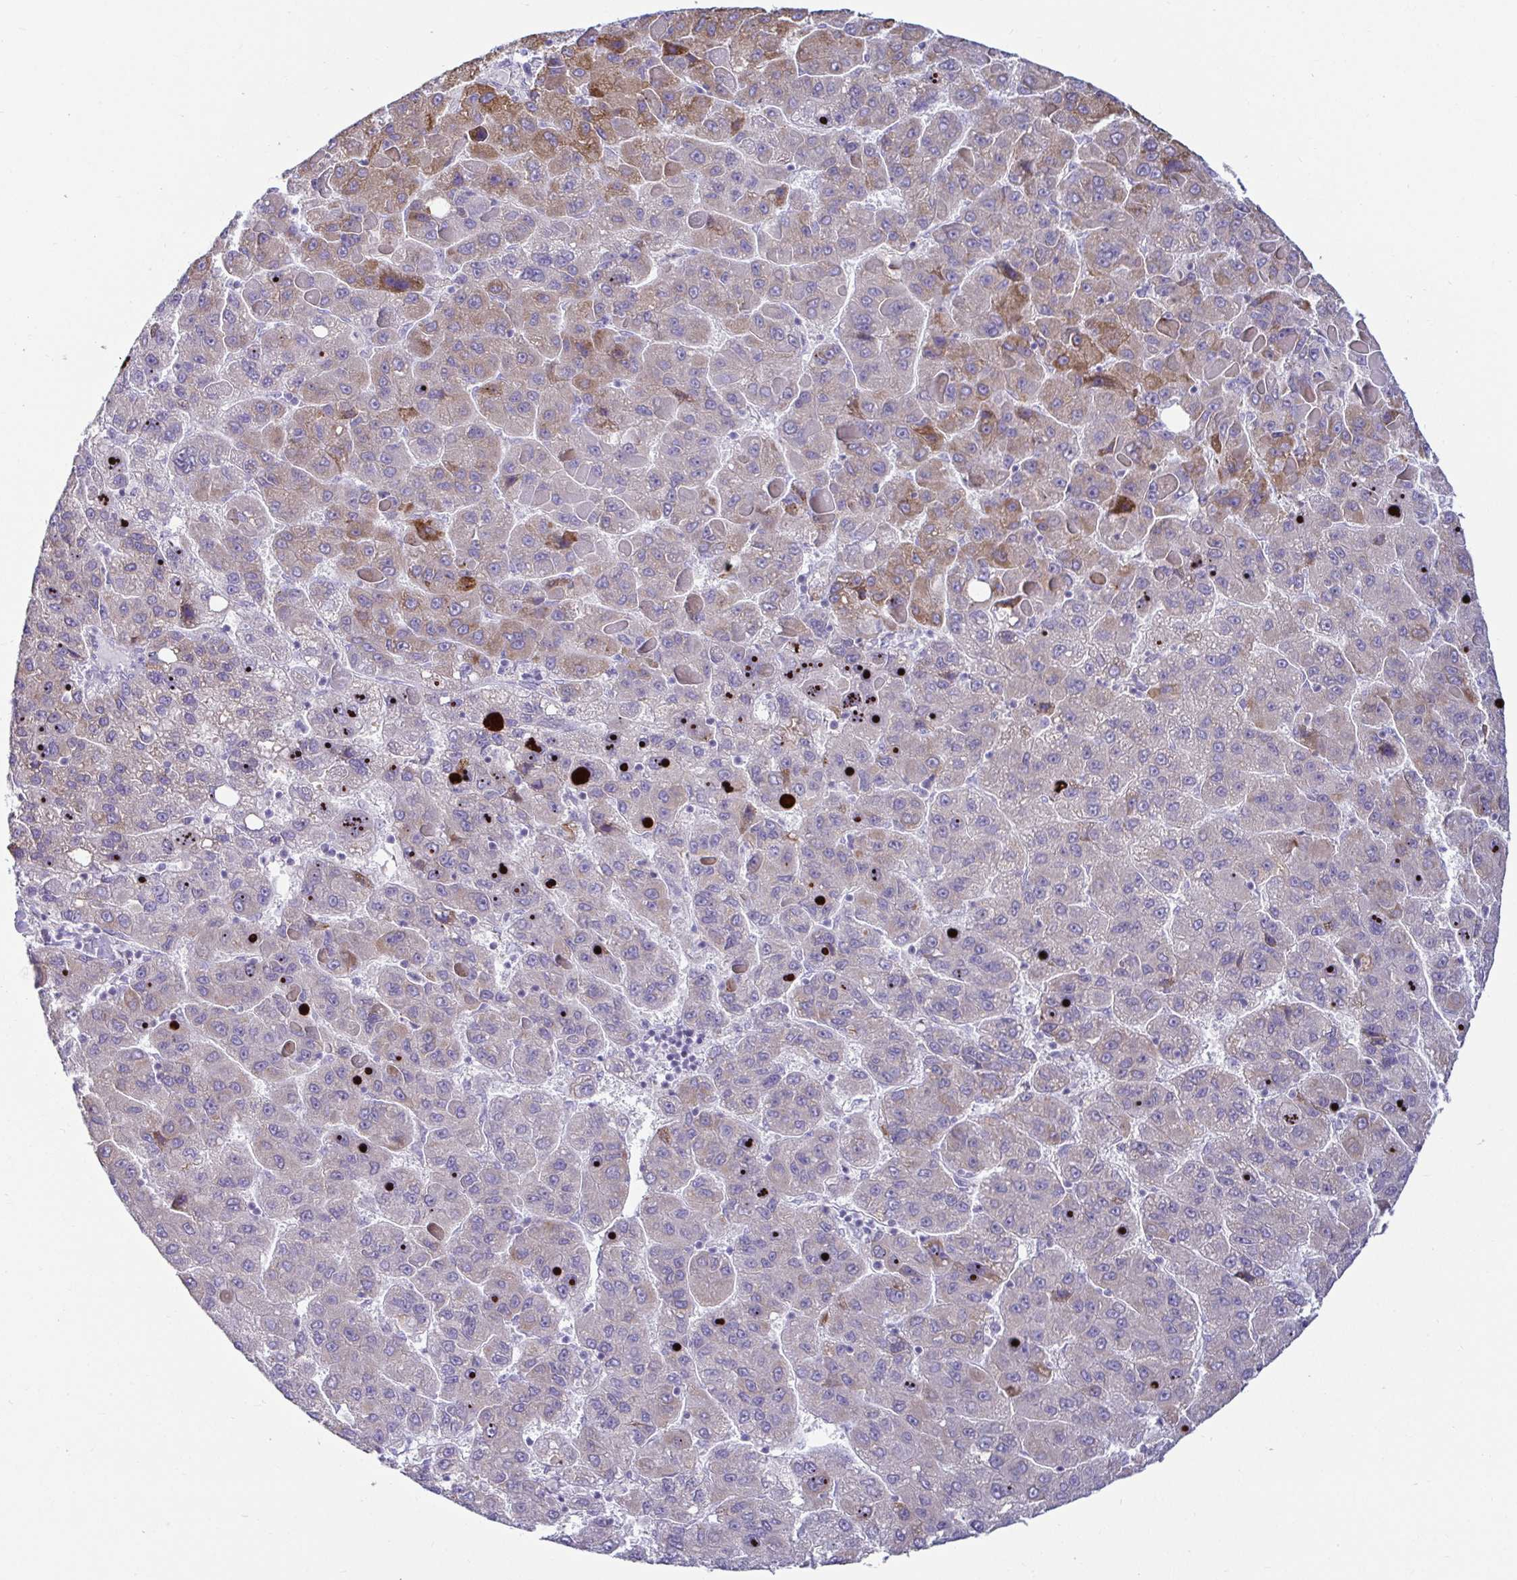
{"staining": {"intensity": "moderate", "quantity": "<25%", "location": "cytoplasmic/membranous"}, "tissue": "liver cancer", "cell_type": "Tumor cells", "image_type": "cancer", "snomed": [{"axis": "morphology", "description": "Carcinoma, Hepatocellular, NOS"}, {"axis": "topography", "description": "Liver"}], "caption": "Liver hepatocellular carcinoma tissue displays moderate cytoplasmic/membranous expression in about <25% of tumor cells", "gene": "TFPI2", "patient": {"sex": "female", "age": 82}}